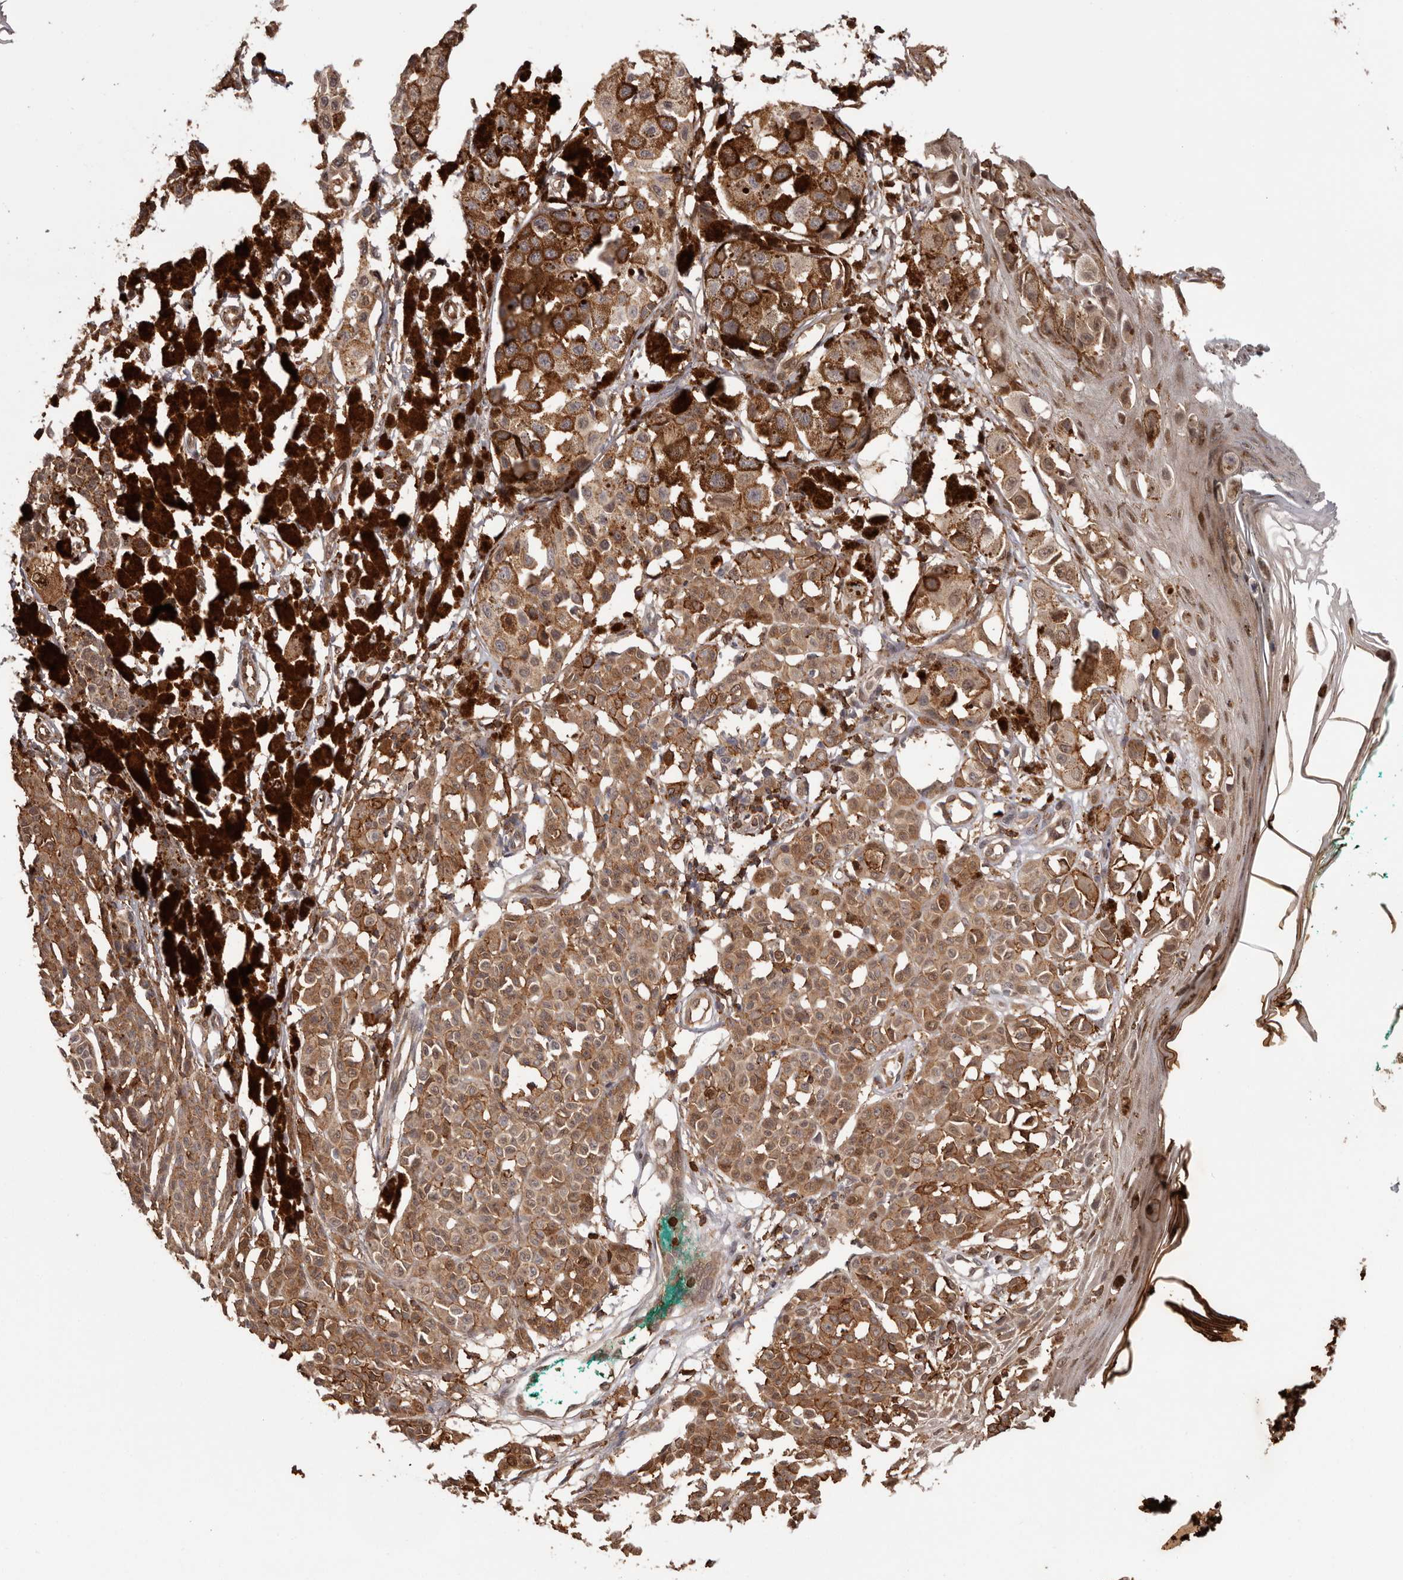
{"staining": {"intensity": "moderate", "quantity": ">75%", "location": "cytoplasmic/membranous"}, "tissue": "melanoma", "cell_type": "Tumor cells", "image_type": "cancer", "snomed": [{"axis": "morphology", "description": "Malignant melanoma, NOS"}, {"axis": "topography", "description": "Skin of leg"}], "caption": "Moderate cytoplasmic/membranous protein staining is identified in approximately >75% of tumor cells in malignant melanoma. (Stains: DAB (3,3'-diaminobenzidine) in brown, nuclei in blue, Microscopy: brightfield microscopy at high magnification).", "gene": "PRR12", "patient": {"sex": "female", "age": 72}}